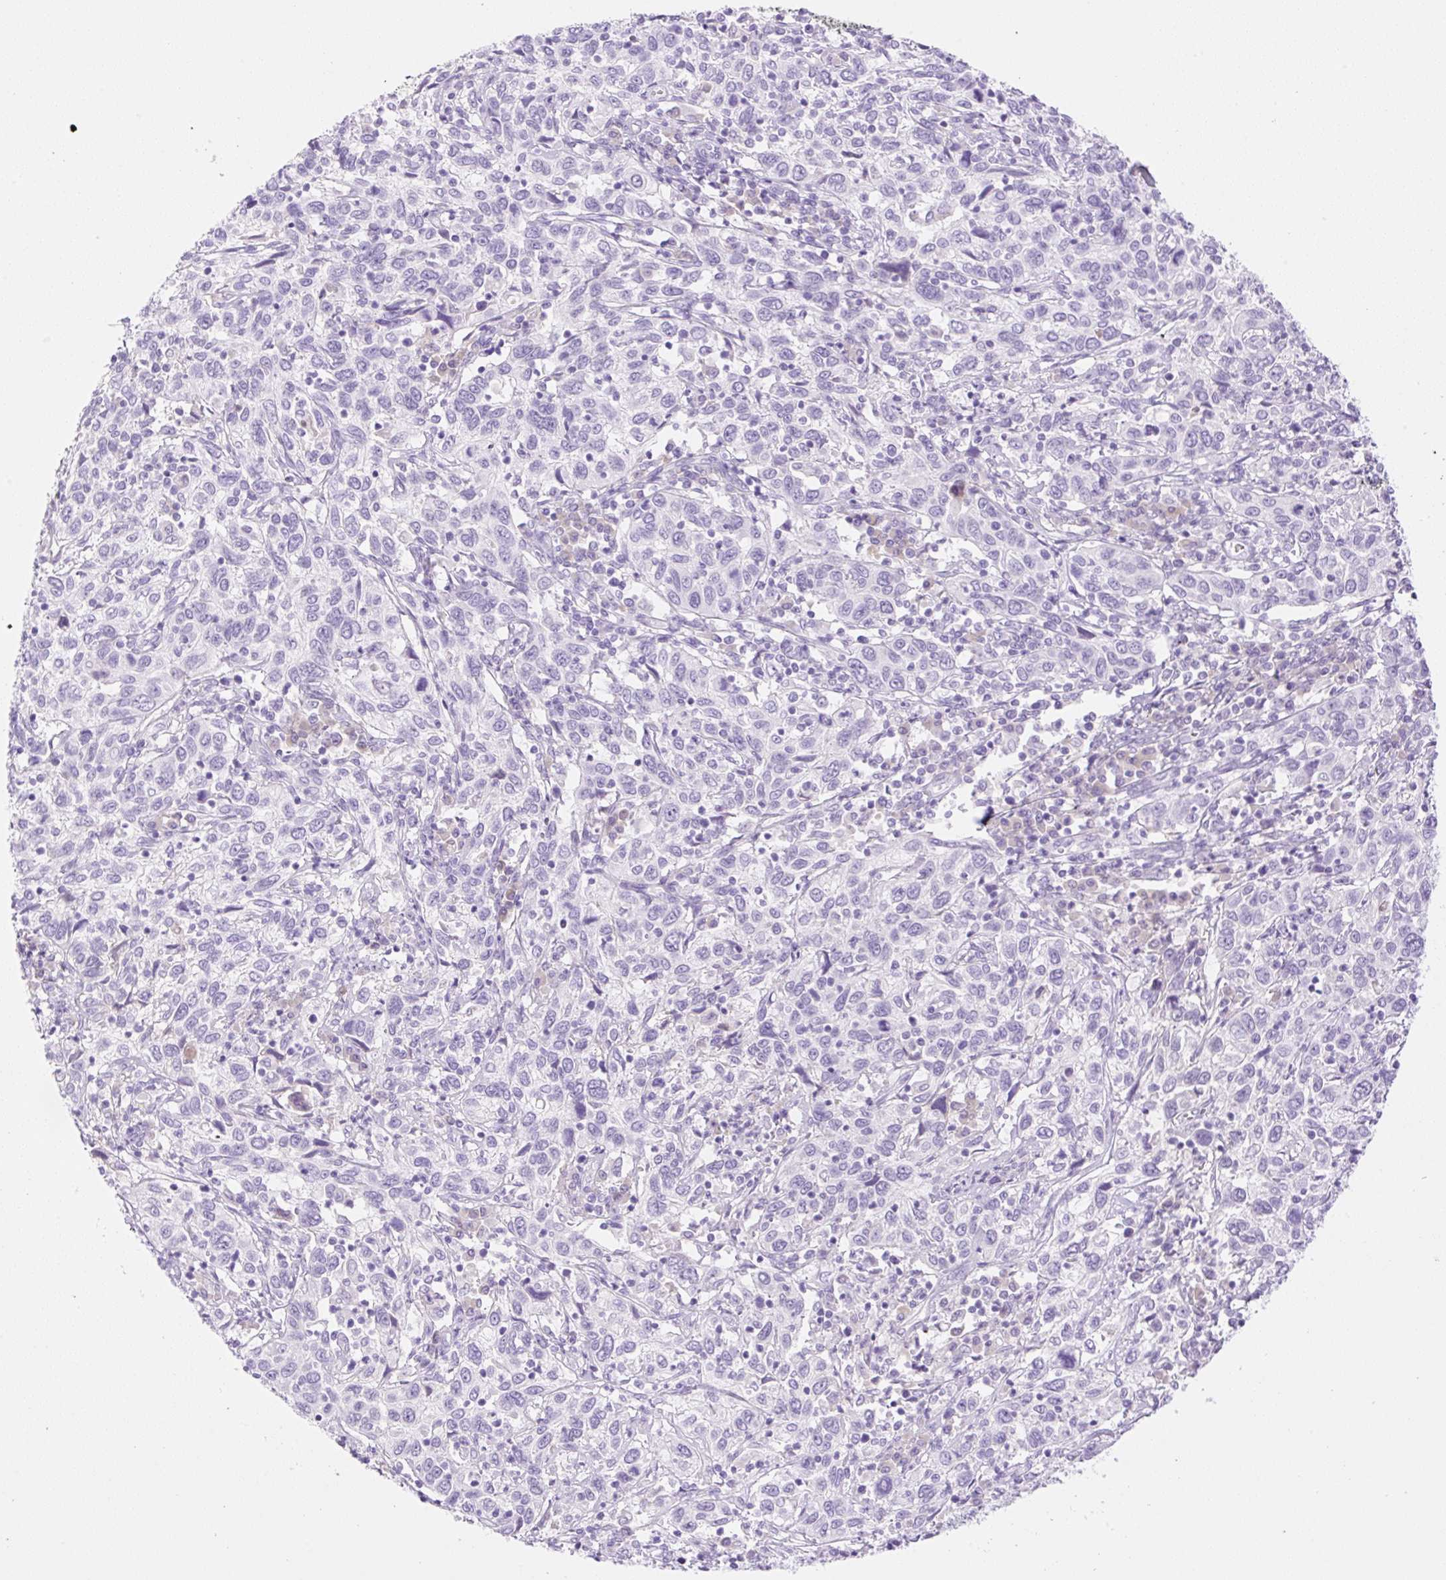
{"staining": {"intensity": "negative", "quantity": "none", "location": "none"}, "tissue": "cervical cancer", "cell_type": "Tumor cells", "image_type": "cancer", "snomed": [{"axis": "morphology", "description": "Squamous cell carcinoma, NOS"}, {"axis": "topography", "description": "Cervix"}], "caption": "Tumor cells show no significant protein positivity in cervical cancer (squamous cell carcinoma). (DAB (3,3'-diaminobenzidine) IHC with hematoxylin counter stain).", "gene": "PALM3", "patient": {"sex": "female", "age": 46}}